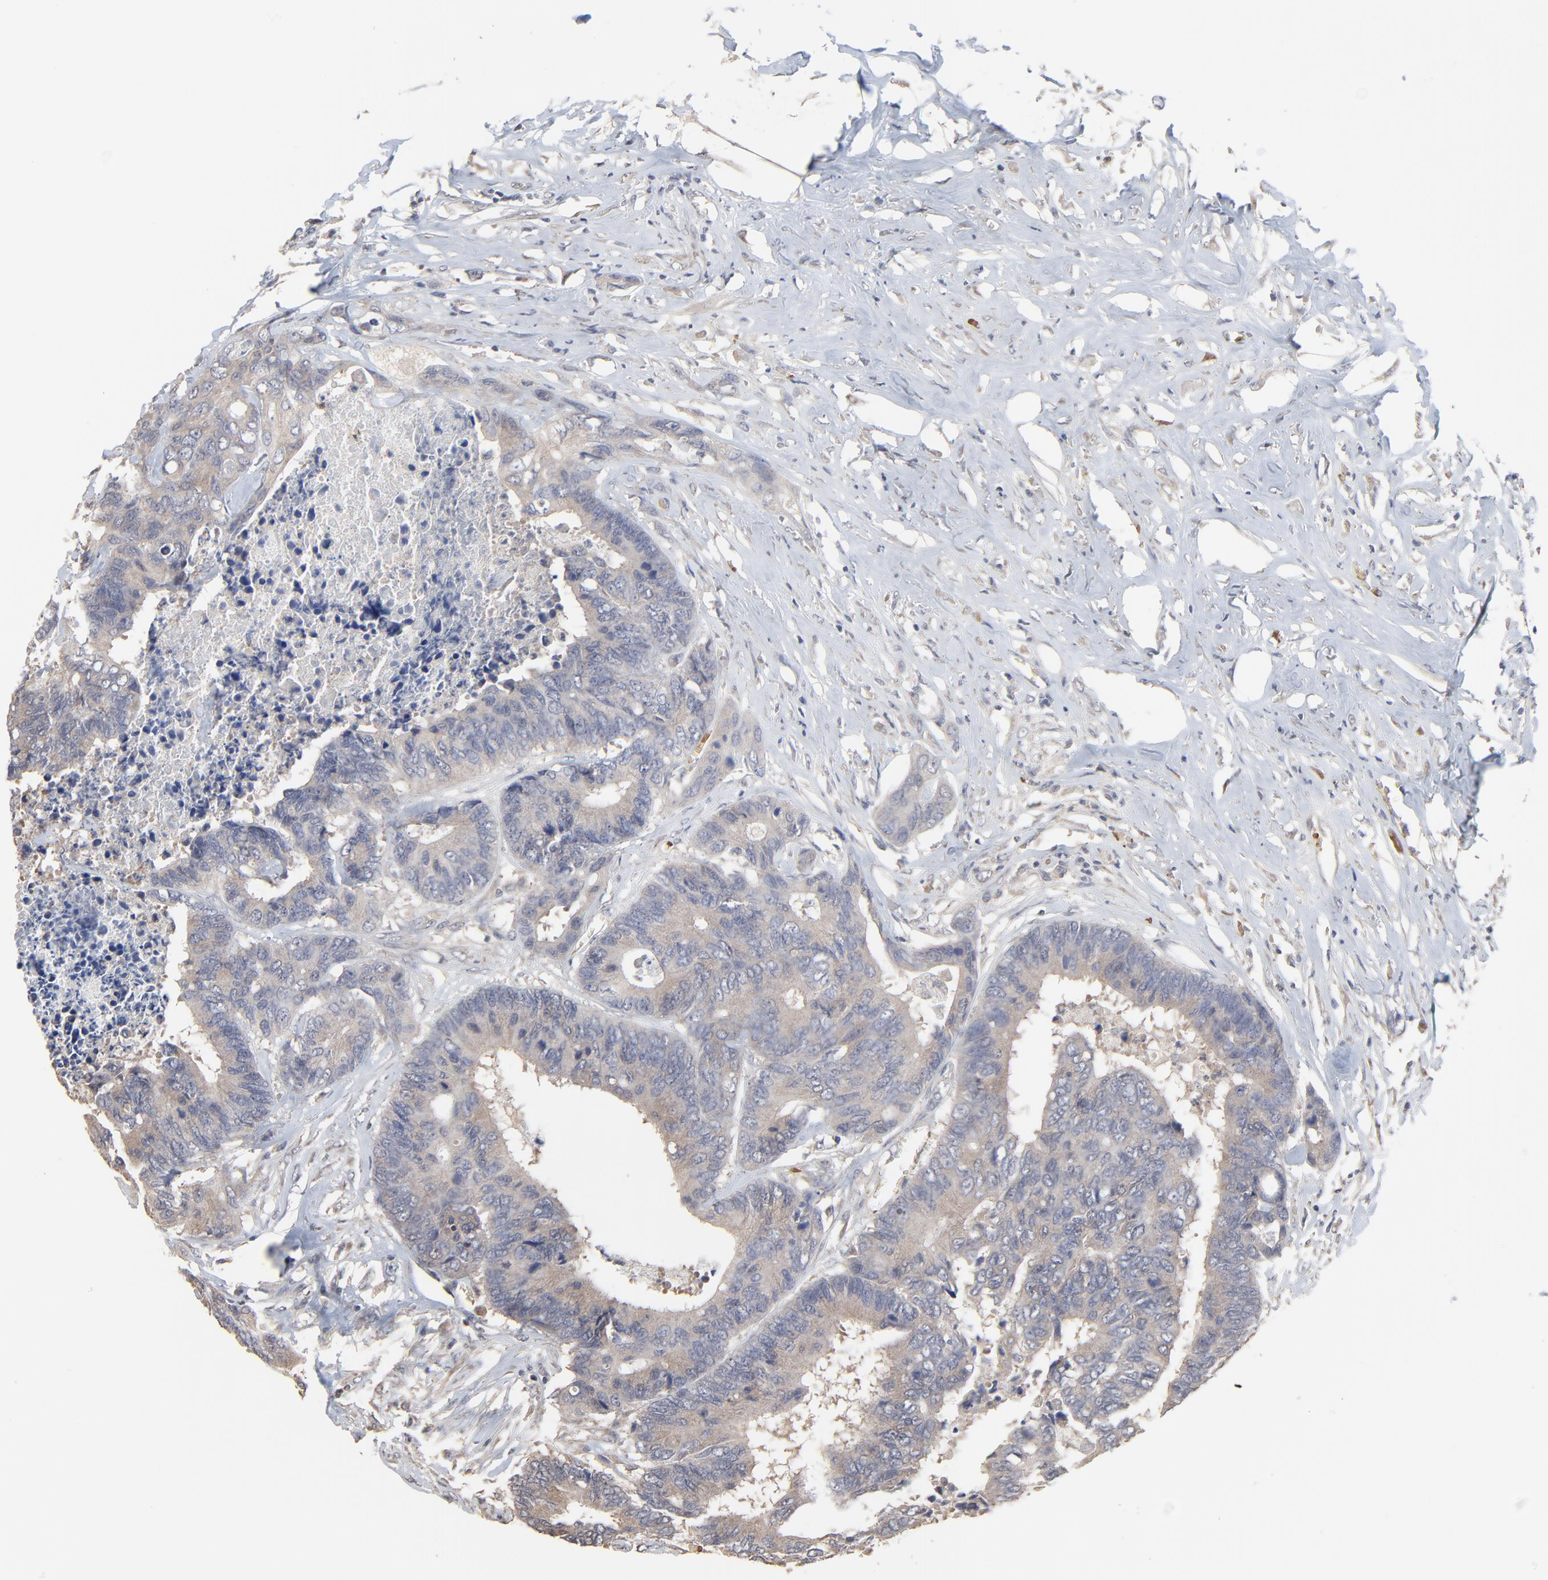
{"staining": {"intensity": "weak", "quantity": ">75%", "location": "cytoplasmic/membranous"}, "tissue": "colorectal cancer", "cell_type": "Tumor cells", "image_type": "cancer", "snomed": [{"axis": "morphology", "description": "Adenocarcinoma, NOS"}, {"axis": "topography", "description": "Rectum"}], "caption": "Colorectal cancer (adenocarcinoma) tissue reveals weak cytoplasmic/membranous expression in approximately >75% of tumor cells, visualized by immunohistochemistry.", "gene": "FANCB", "patient": {"sex": "male", "age": 55}}